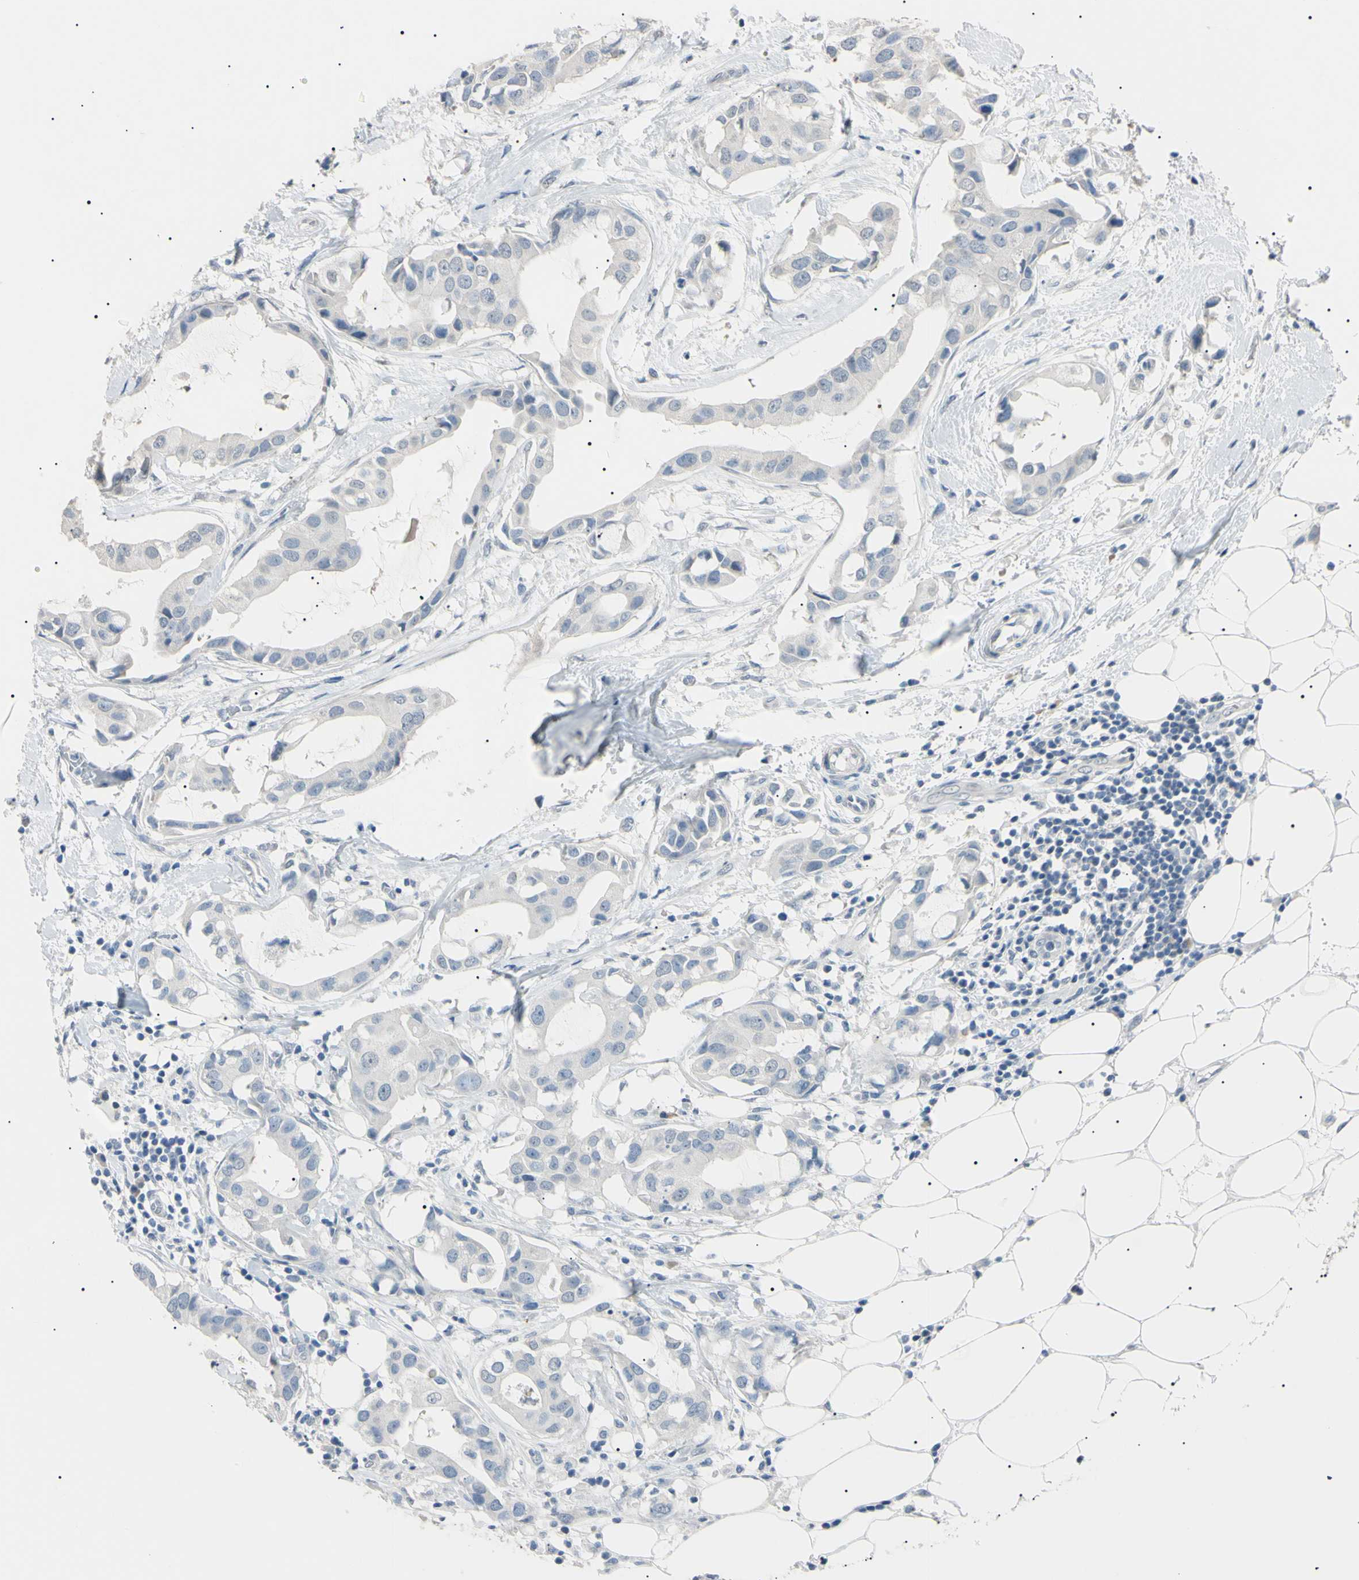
{"staining": {"intensity": "negative", "quantity": "none", "location": "none"}, "tissue": "breast cancer", "cell_type": "Tumor cells", "image_type": "cancer", "snomed": [{"axis": "morphology", "description": "Neoplasm, malignant, NOS"}, {"axis": "topography", "description": "Breast"}], "caption": "An image of human breast cancer is negative for staining in tumor cells. Brightfield microscopy of IHC stained with DAB (brown) and hematoxylin (blue), captured at high magnification.", "gene": "CGB3", "patient": {"sex": "female", "age": 50}}